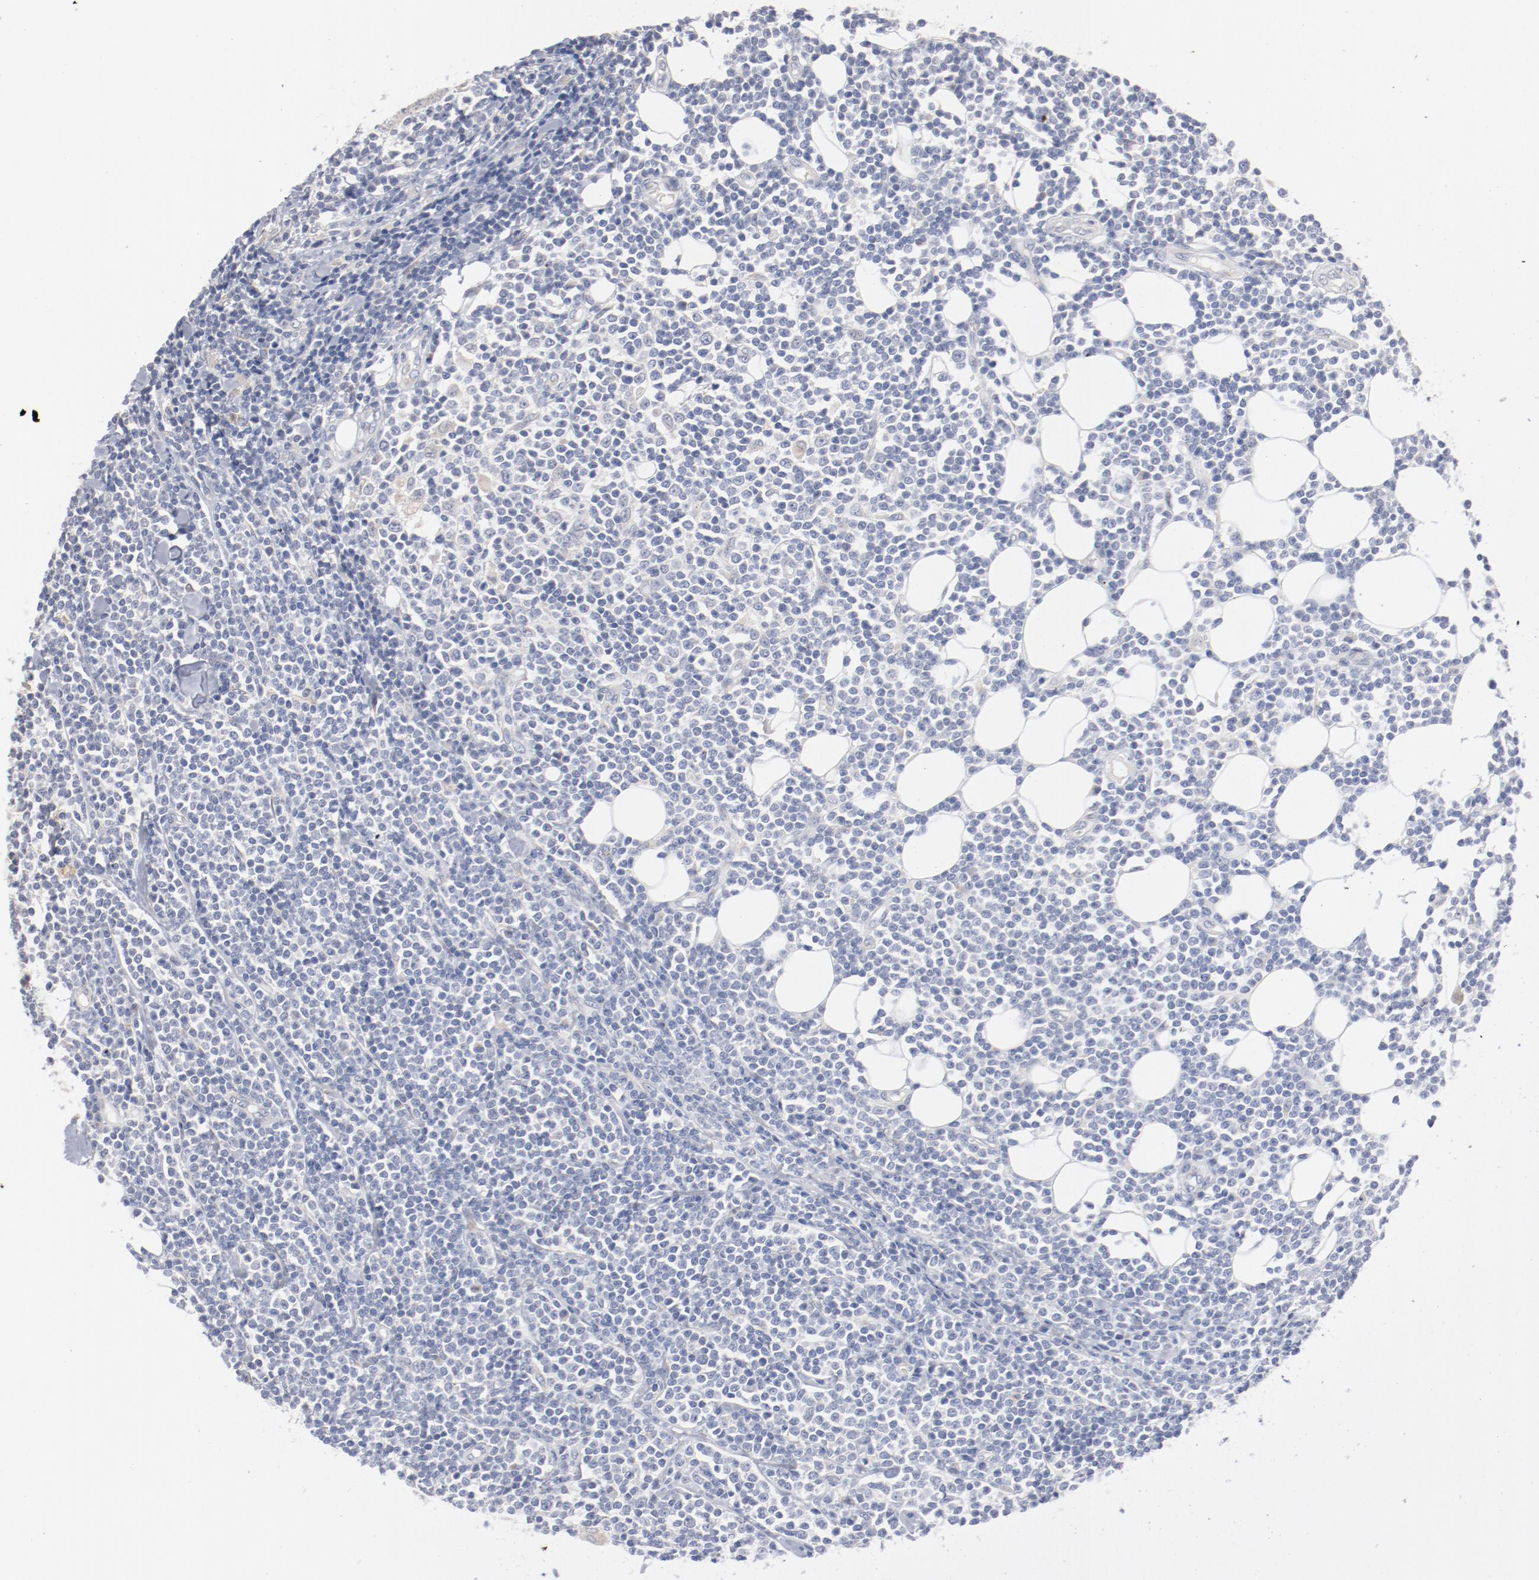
{"staining": {"intensity": "negative", "quantity": "none", "location": "none"}, "tissue": "lymphoma", "cell_type": "Tumor cells", "image_type": "cancer", "snomed": [{"axis": "morphology", "description": "Malignant lymphoma, non-Hodgkin's type, Low grade"}, {"axis": "topography", "description": "Soft tissue"}], "caption": "Tumor cells show no significant positivity in lymphoma.", "gene": "AK7", "patient": {"sex": "male", "age": 92}}